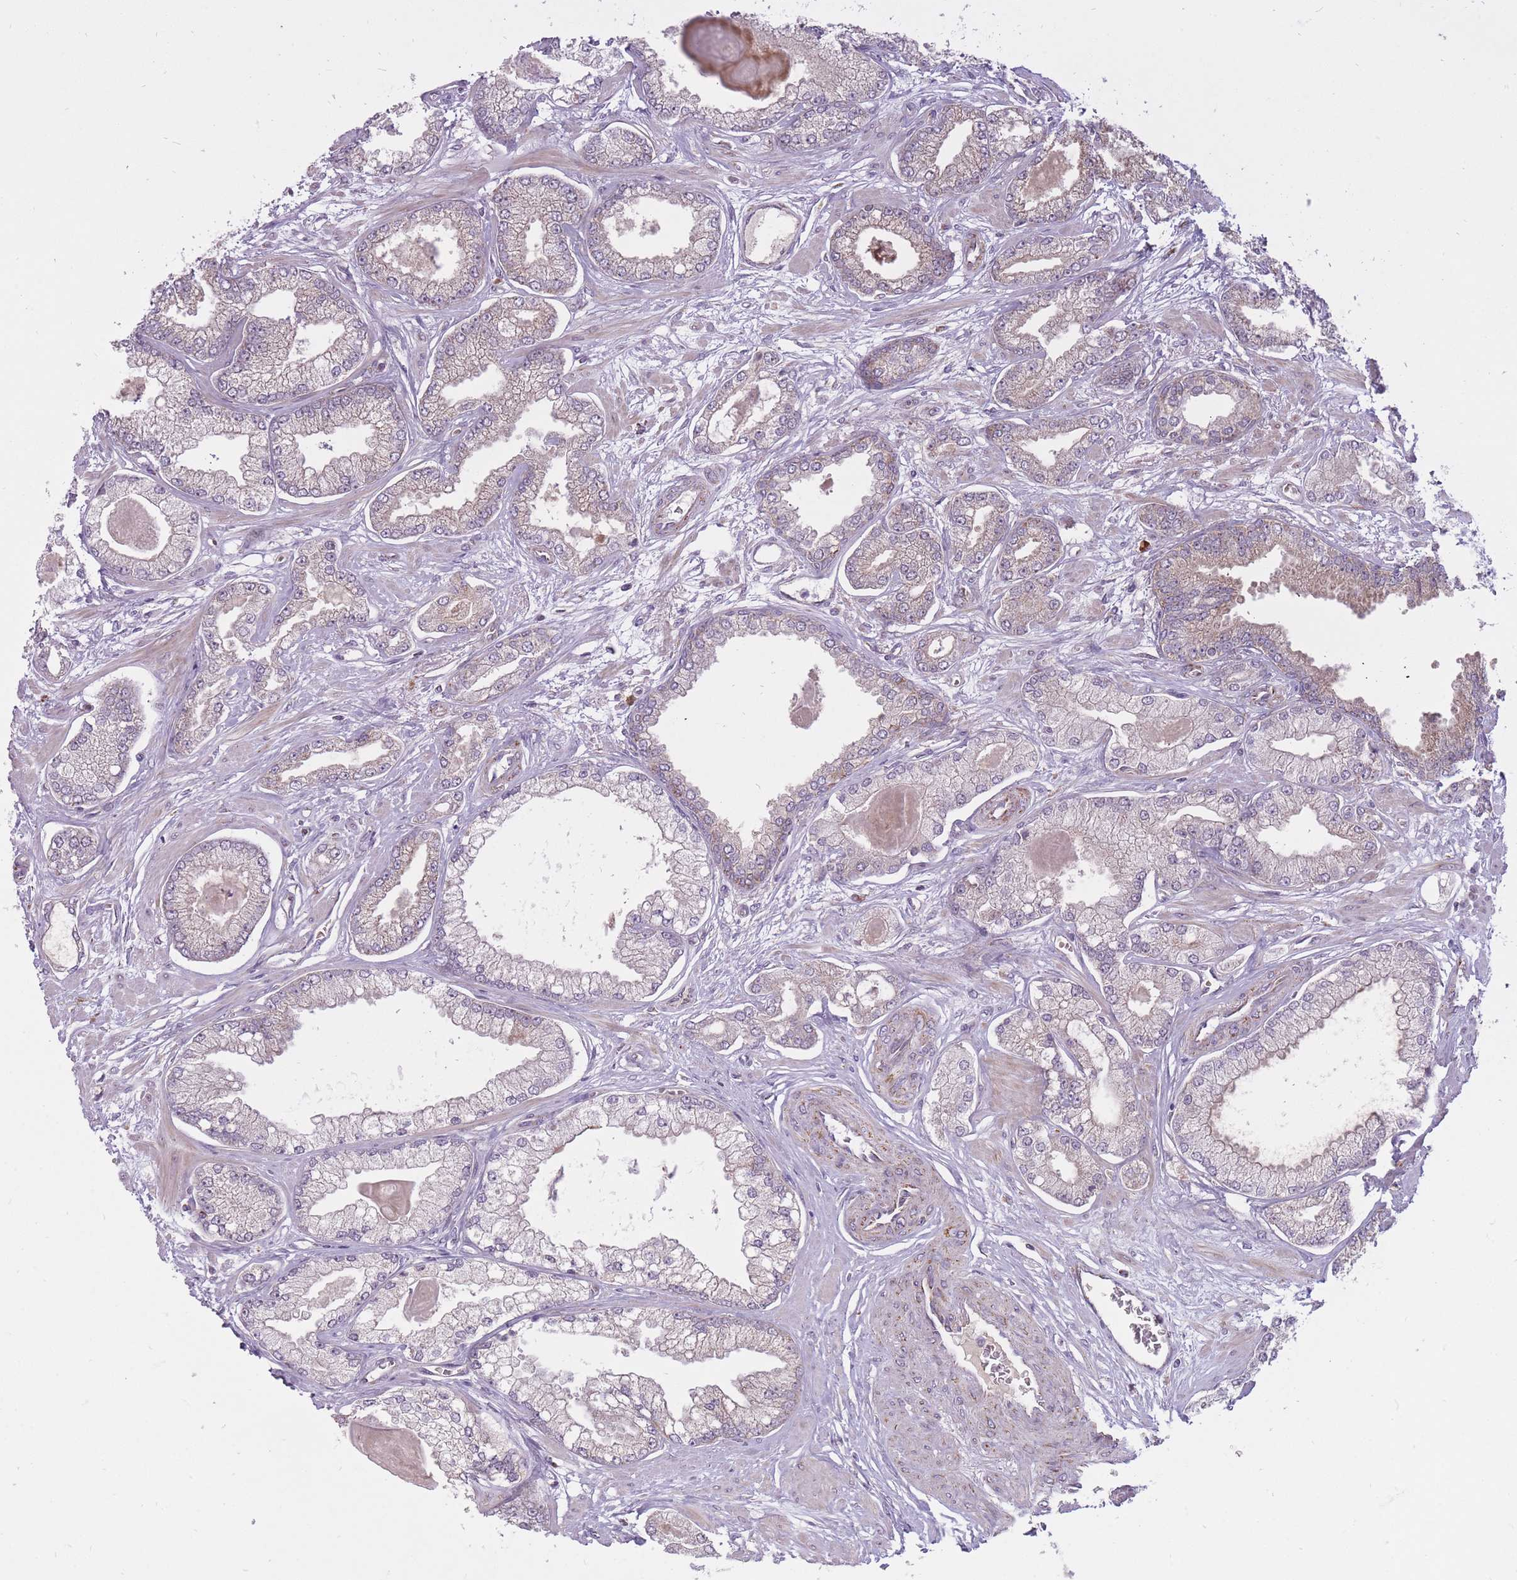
{"staining": {"intensity": "weak", "quantity": "<25%", "location": "cytoplasmic/membranous"}, "tissue": "prostate cancer", "cell_type": "Tumor cells", "image_type": "cancer", "snomed": [{"axis": "morphology", "description": "Adenocarcinoma, Low grade"}, {"axis": "topography", "description": "Prostate"}], "caption": "Histopathology image shows no protein staining in tumor cells of prostate cancer (adenocarcinoma (low-grade)) tissue. (Stains: DAB immunohistochemistry with hematoxylin counter stain, Microscopy: brightfield microscopy at high magnification).", "gene": "LIN7C", "patient": {"sex": "male", "age": 64}}